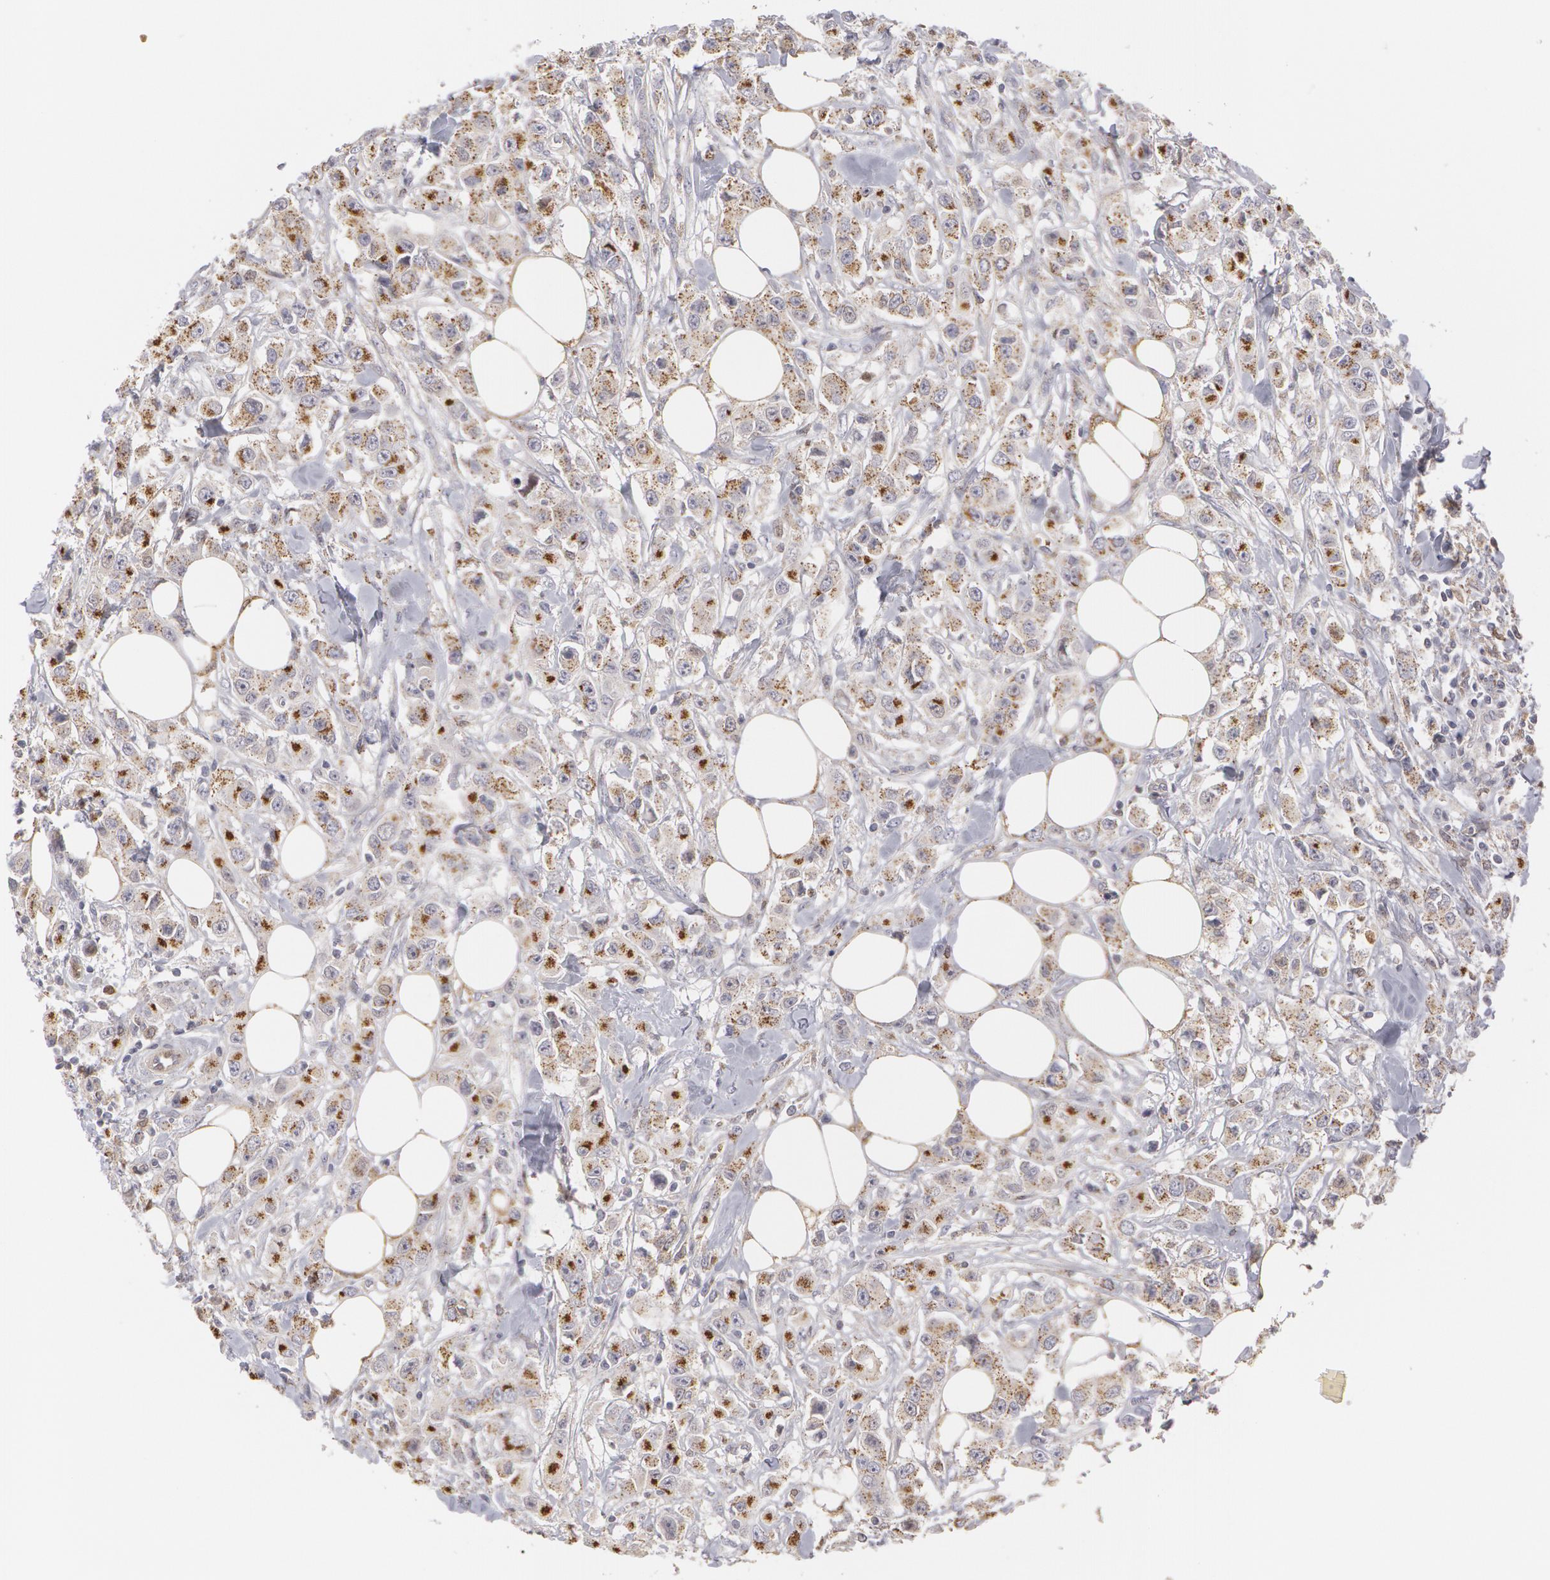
{"staining": {"intensity": "moderate", "quantity": ">75%", "location": "cytoplasmic/membranous"}, "tissue": "breast cancer", "cell_type": "Tumor cells", "image_type": "cancer", "snomed": [{"axis": "morphology", "description": "Duct carcinoma"}, {"axis": "topography", "description": "Breast"}], "caption": "A high-resolution micrograph shows immunohistochemistry (IHC) staining of intraductal carcinoma (breast), which demonstrates moderate cytoplasmic/membranous expression in about >75% of tumor cells.", "gene": "CAT", "patient": {"sex": "female", "age": 58}}